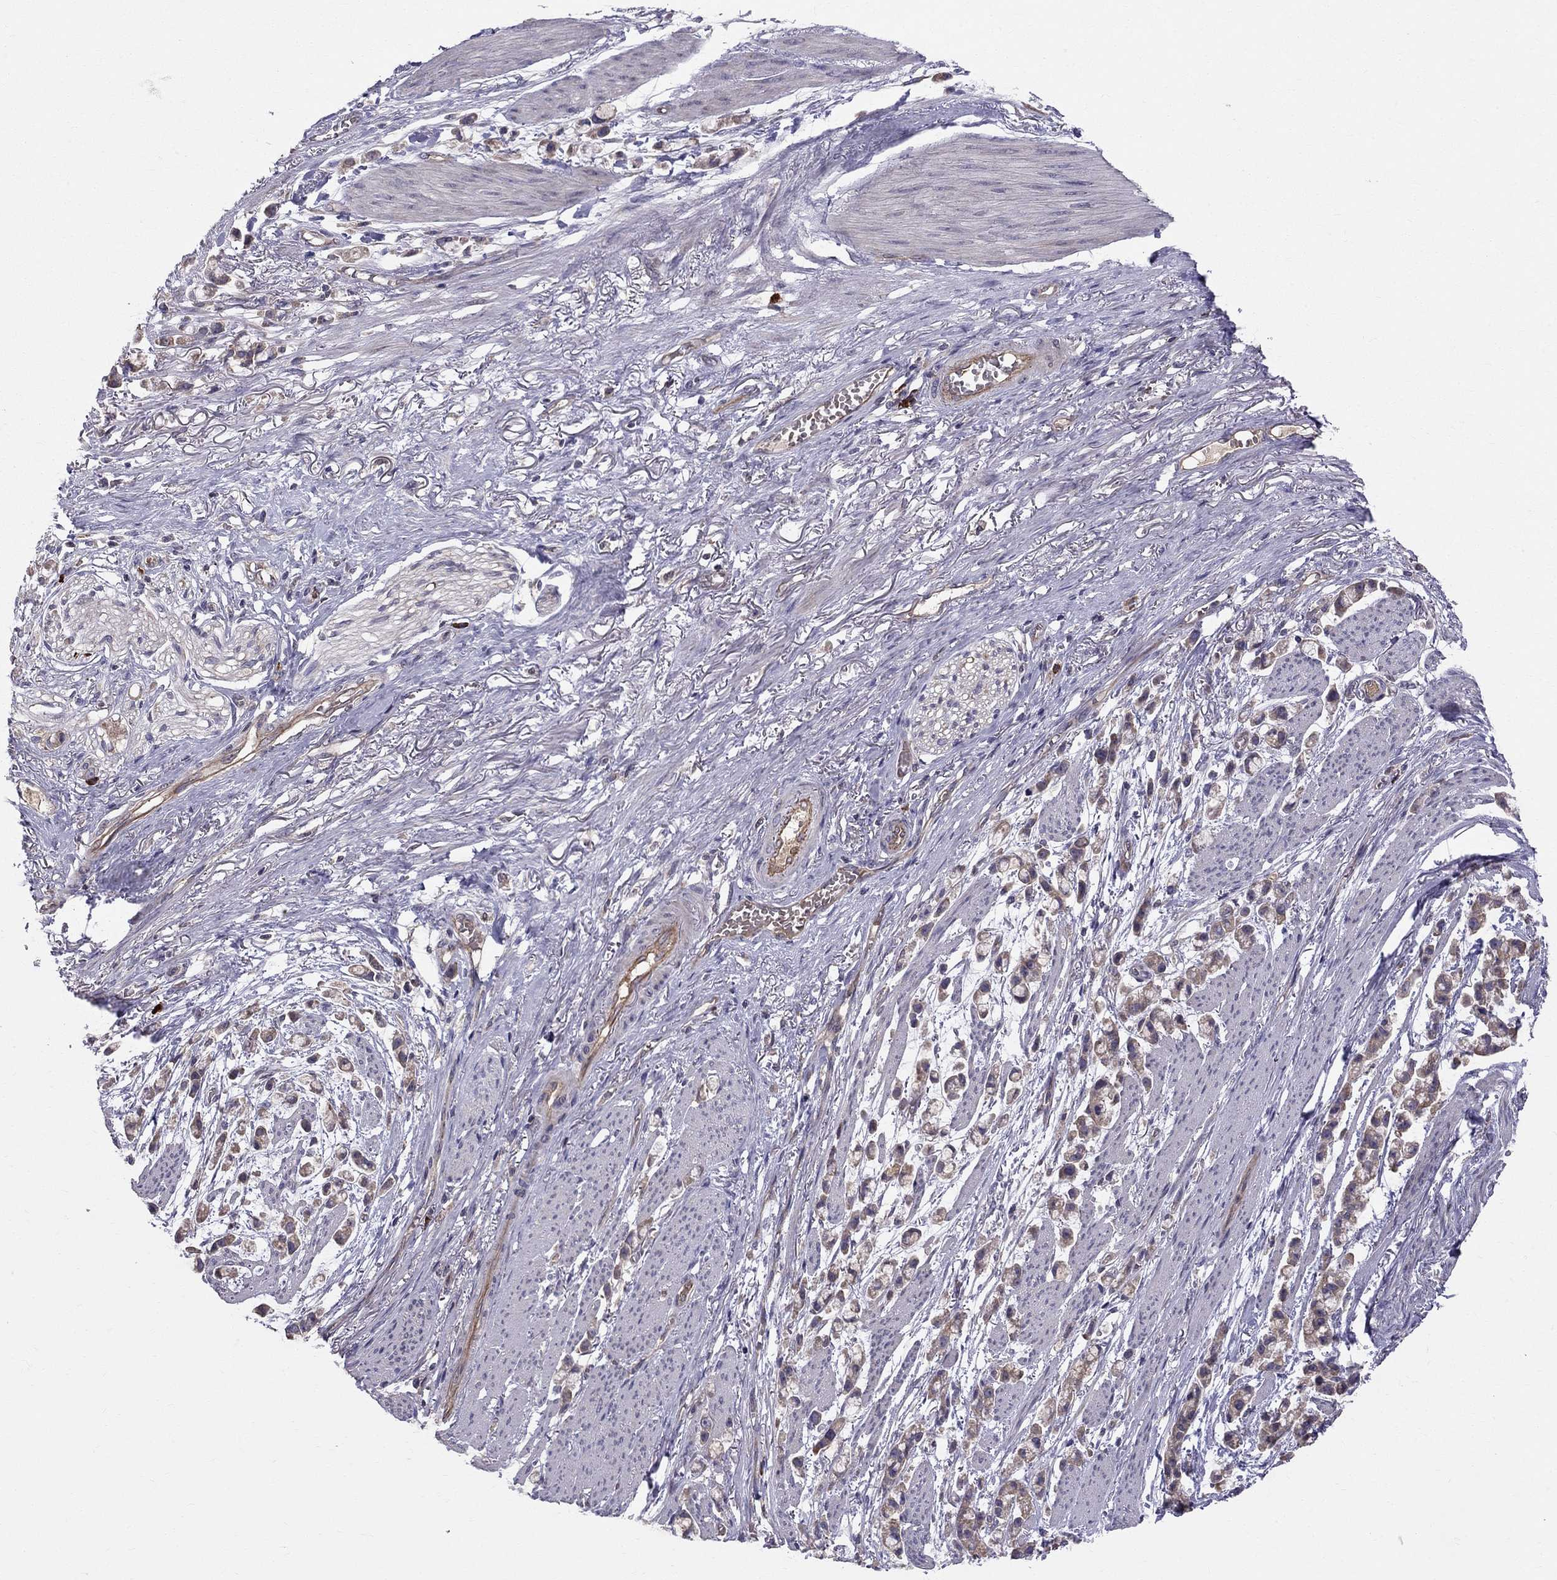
{"staining": {"intensity": "moderate", "quantity": "25%-75%", "location": "cytoplasmic/membranous"}, "tissue": "stomach cancer", "cell_type": "Tumor cells", "image_type": "cancer", "snomed": [{"axis": "morphology", "description": "Adenocarcinoma, NOS"}, {"axis": "topography", "description": "Stomach"}], "caption": "This photomicrograph demonstrates IHC staining of human stomach cancer, with medium moderate cytoplasmic/membranous positivity in about 25%-75% of tumor cells.", "gene": "PIK3CG", "patient": {"sex": "female", "age": 81}}